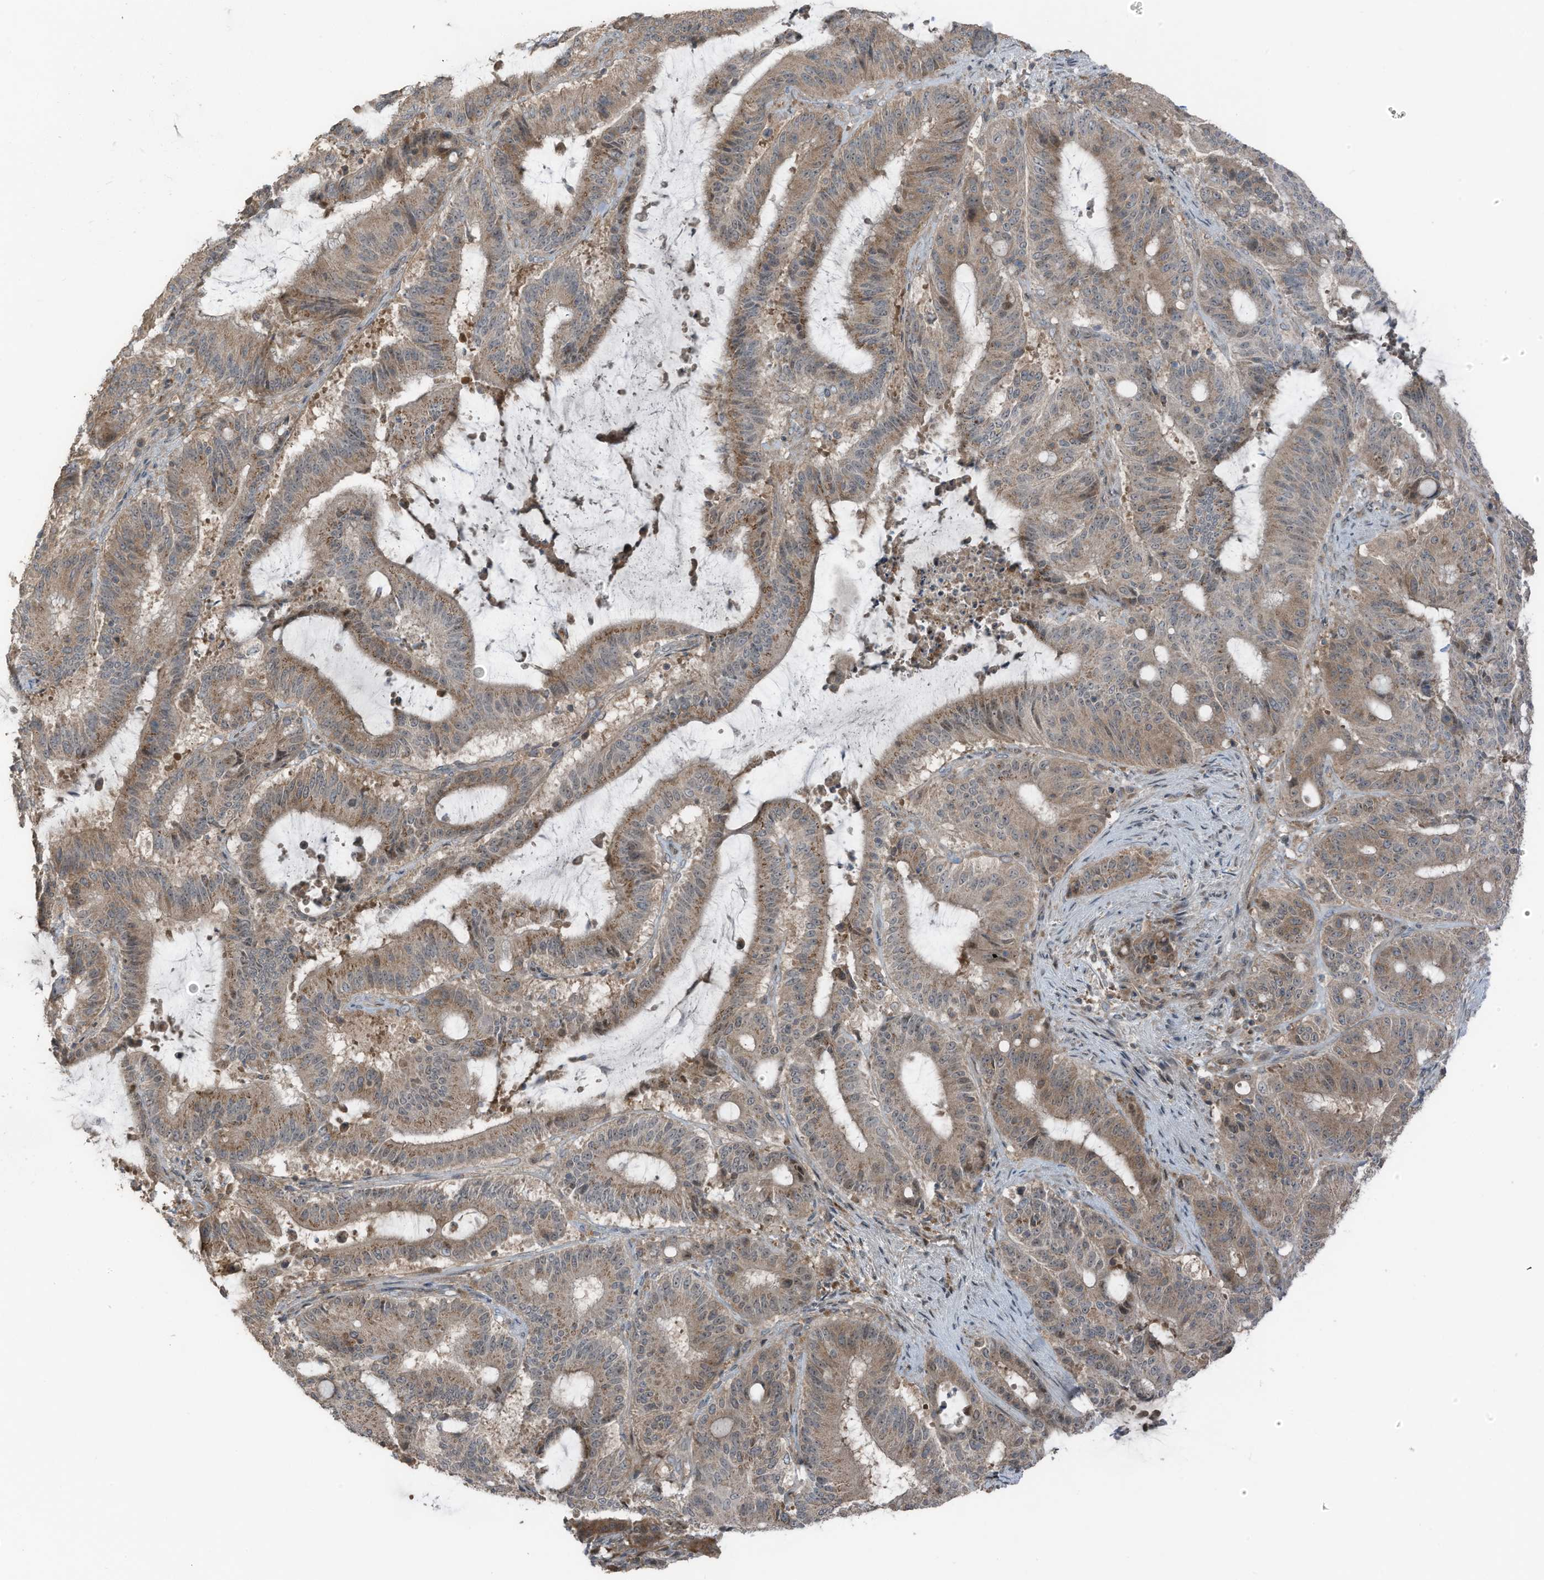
{"staining": {"intensity": "weak", "quantity": ">75%", "location": "cytoplasmic/membranous"}, "tissue": "liver cancer", "cell_type": "Tumor cells", "image_type": "cancer", "snomed": [{"axis": "morphology", "description": "Normal tissue, NOS"}, {"axis": "morphology", "description": "Cholangiocarcinoma"}, {"axis": "topography", "description": "Liver"}, {"axis": "topography", "description": "Peripheral nerve tissue"}], "caption": "Liver cholangiocarcinoma stained for a protein displays weak cytoplasmic/membranous positivity in tumor cells. The staining is performed using DAB (3,3'-diaminobenzidine) brown chromogen to label protein expression. The nuclei are counter-stained blue using hematoxylin.", "gene": "TXNDC9", "patient": {"sex": "female", "age": 73}}